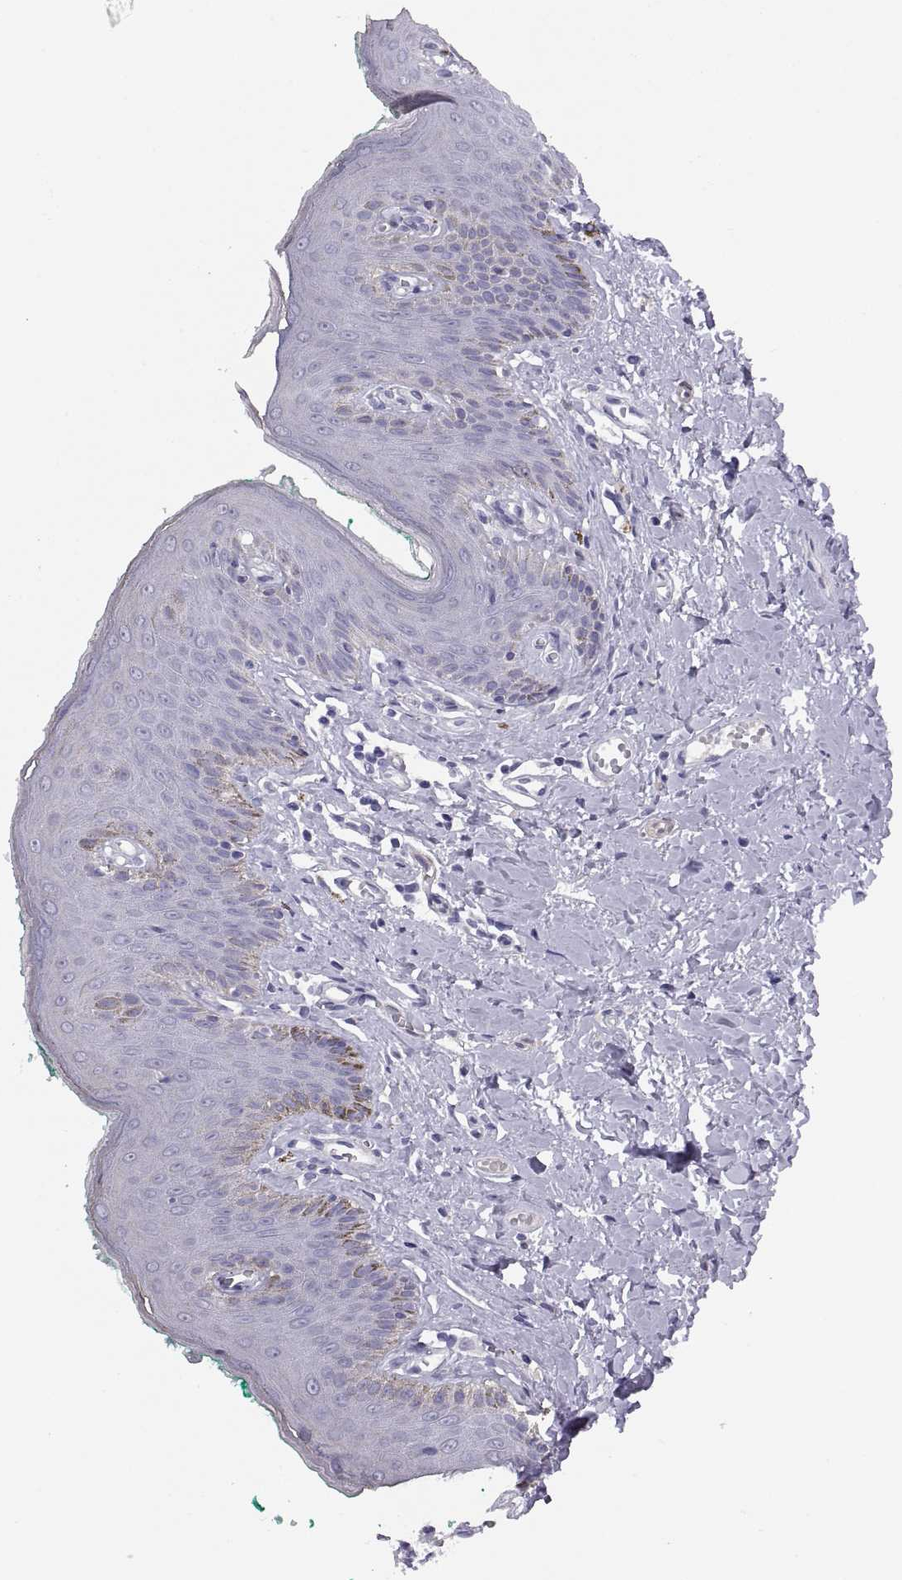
{"staining": {"intensity": "negative", "quantity": "none", "location": "none"}, "tissue": "skin", "cell_type": "Epidermal cells", "image_type": "normal", "snomed": [{"axis": "morphology", "description": "Normal tissue, NOS"}, {"axis": "topography", "description": "Vulva"}], "caption": "IHC of benign skin displays no expression in epidermal cells.", "gene": "STRC", "patient": {"sex": "female", "age": 66}}